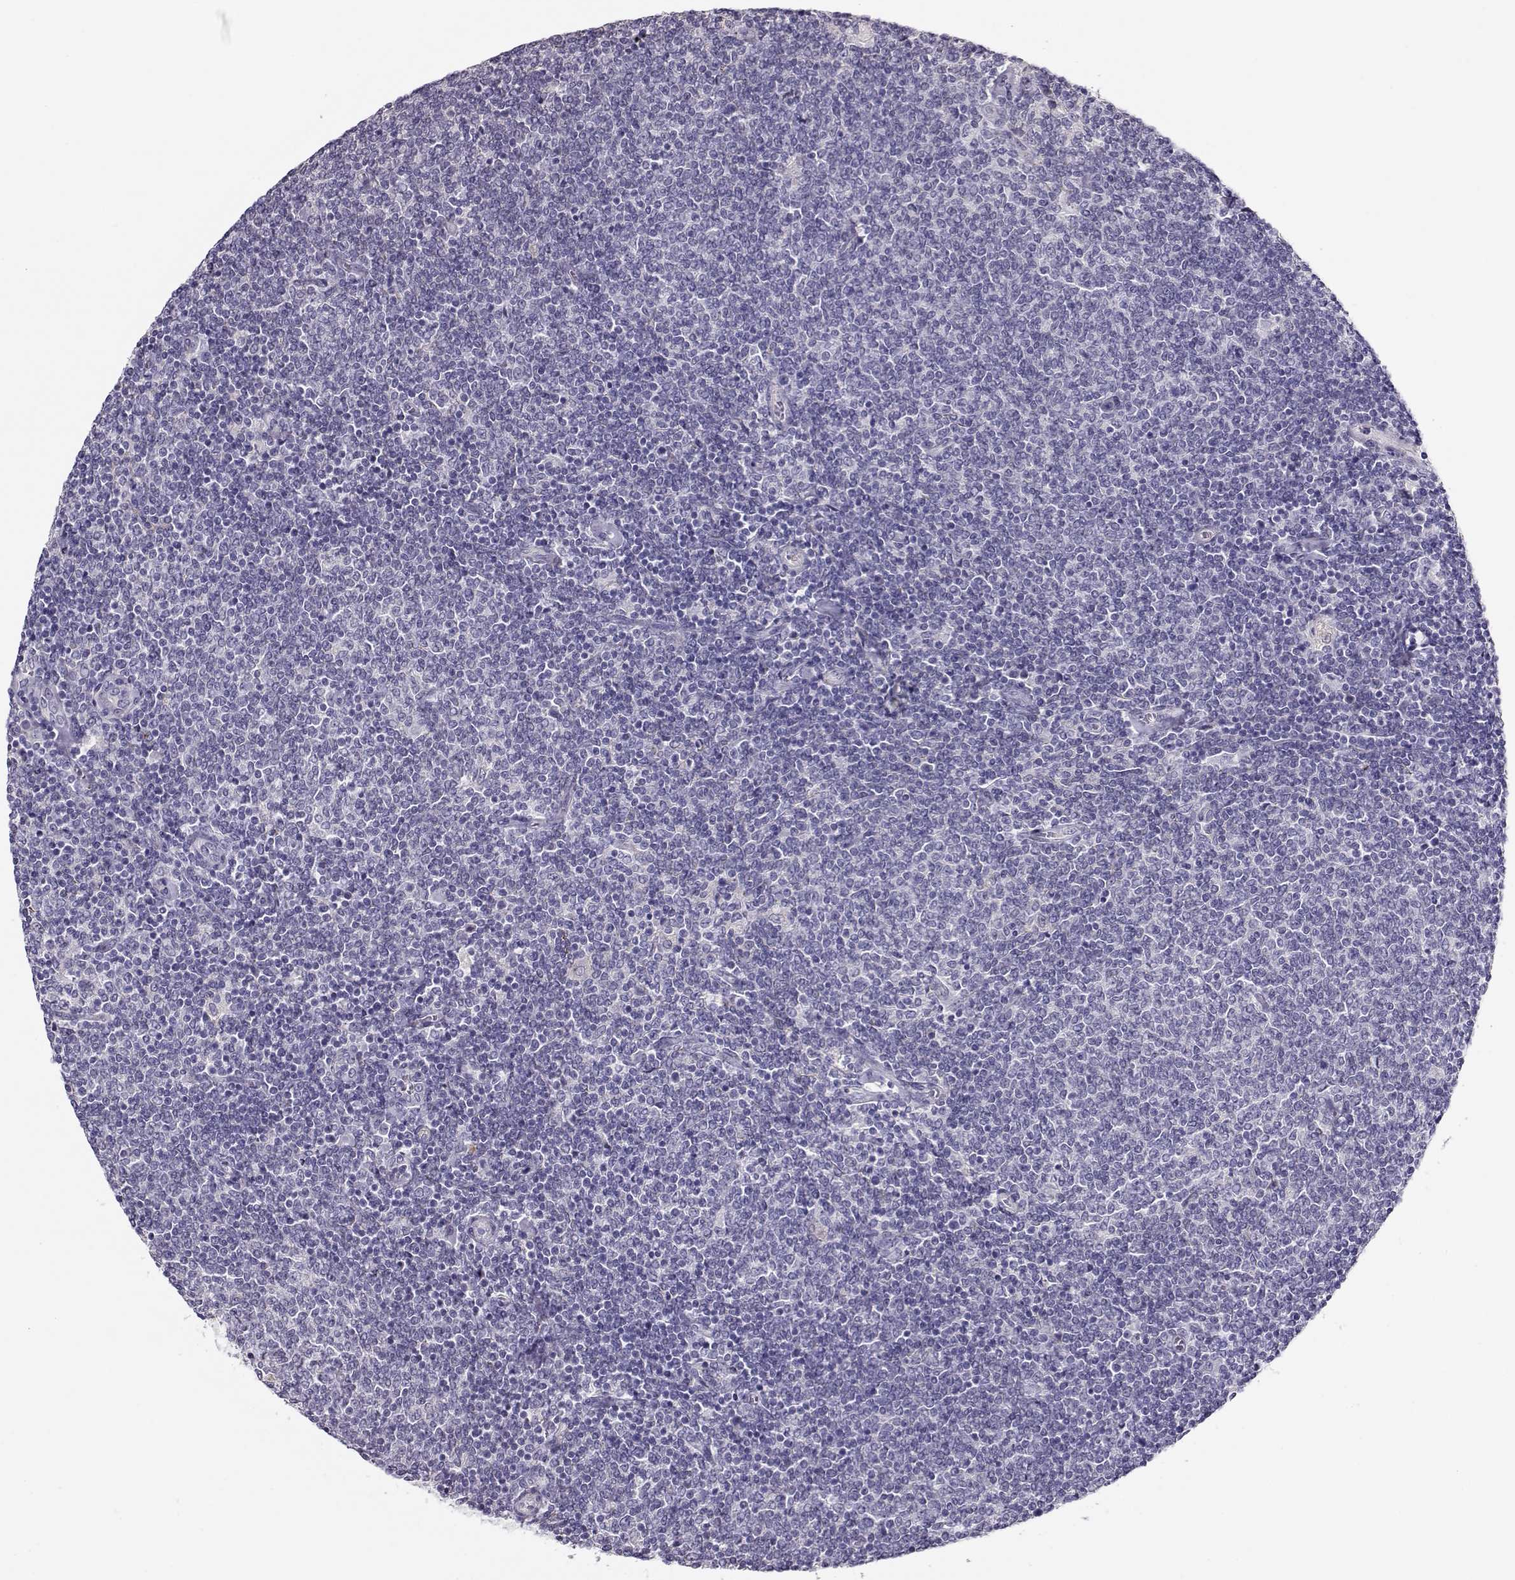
{"staining": {"intensity": "negative", "quantity": "none", "location": "none"}, "tissue": "lymphoma", "cell_type": "Tumor cells", "image_type": "cancer", "snomed": [{"axis": "morphology", "description": "Malignant lymphoma, non-Hodgkin's type, Low grade"}, {"axis": "topography", "description": "Lymph node"}], "caption": "This is an IHC histopathology image of human low-grade malignant lymphoma, non-Hodgkin's type. There is no staining in tumor cells.", "gene": "RBM44", "patient": {"sex": "male", "age": 52}}